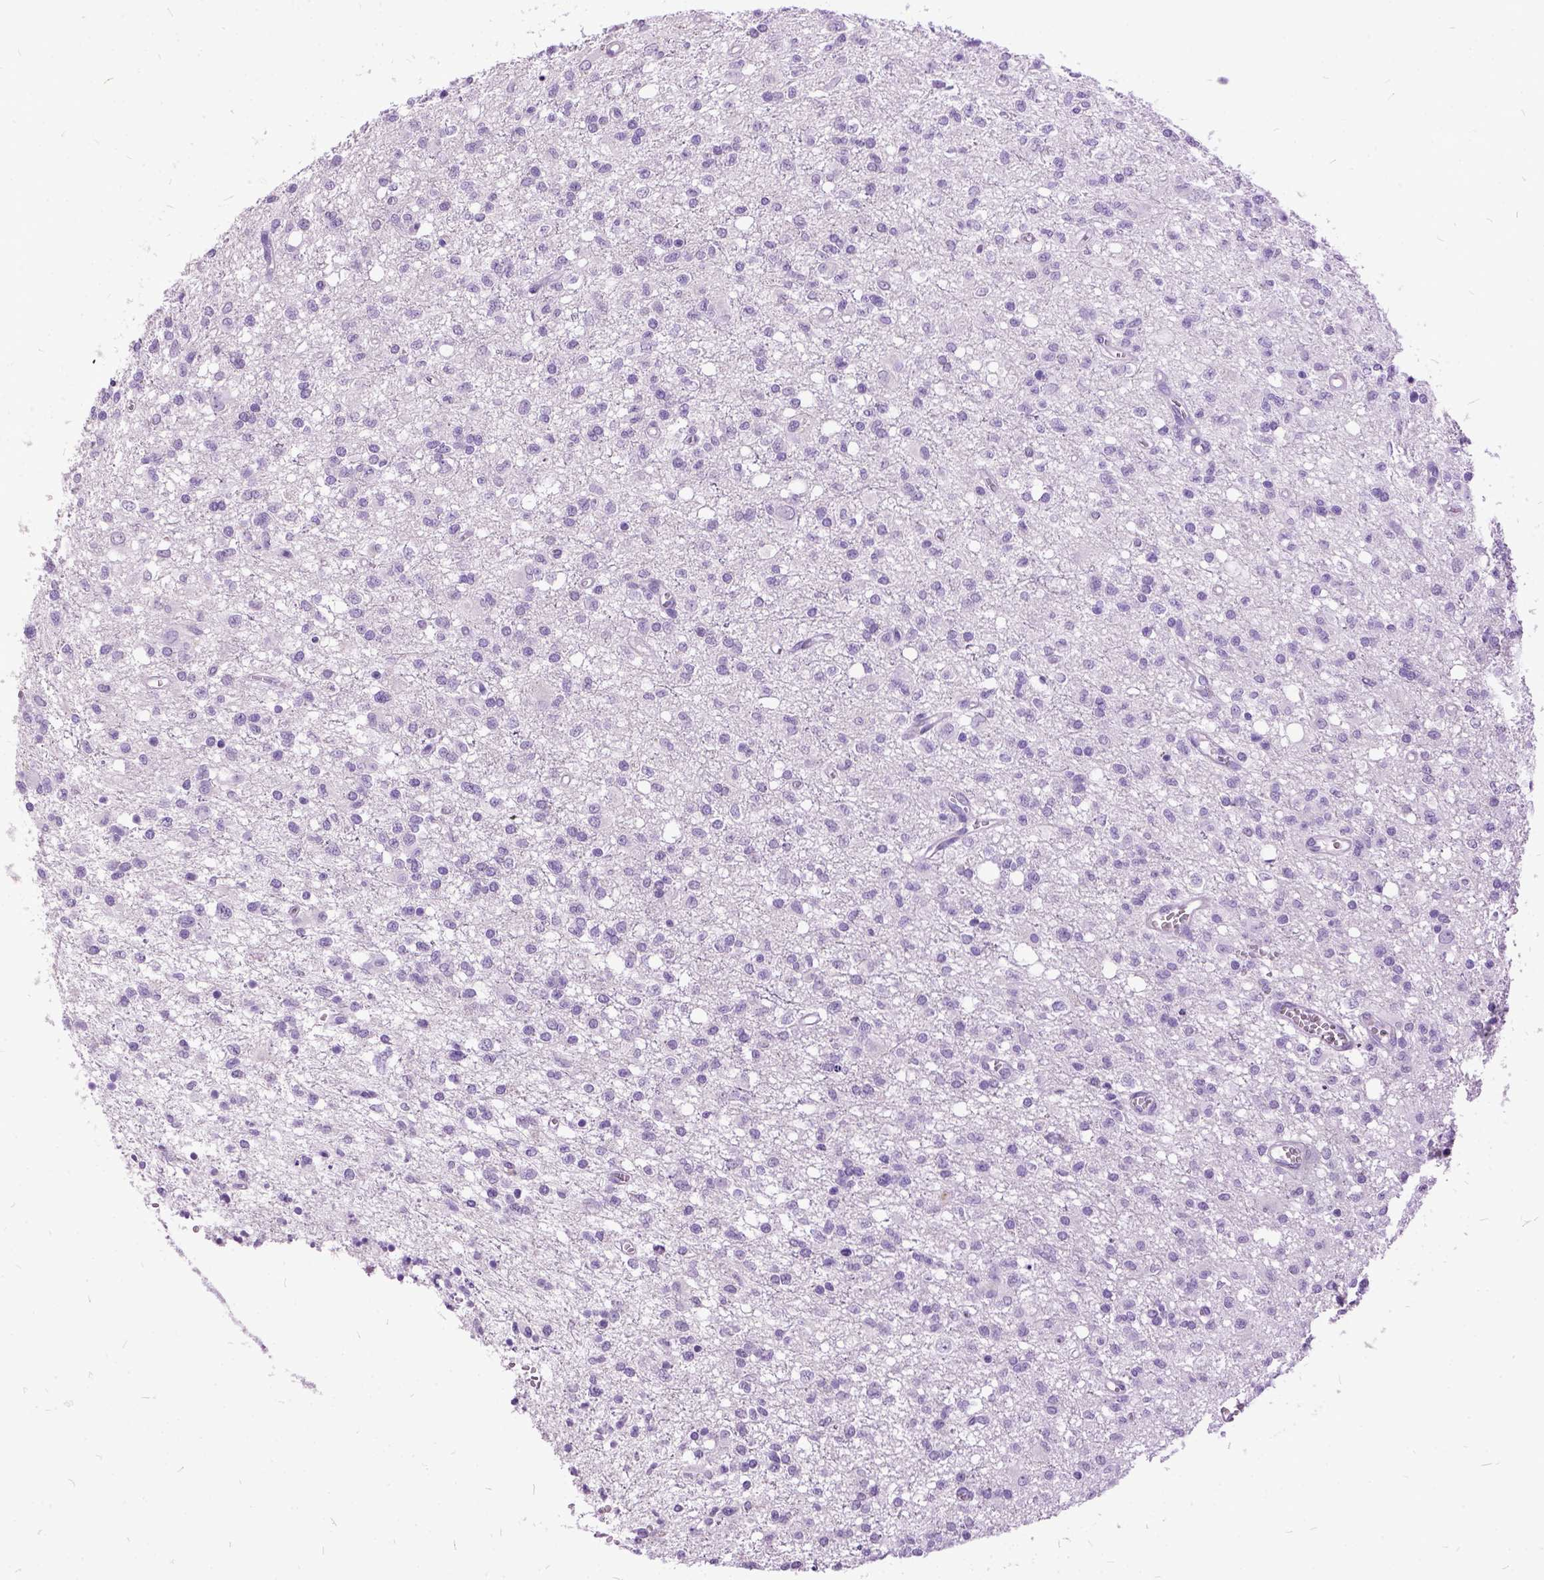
{"staining": {"intensity": "negative", "quantity": "none", "location": "none"}, "tissue": "glioma", "cell_type": "Tumor cells", "image_type": "cancer", "snomed": [{"axis": "morphology", "description": "Glioma, malignant, Low grade"}, {"axis": "topography", "description": "Brain"}], "caption": "Tumor cells are negative for protein expression in human glioma. (Brightfield microscopy of DAB (3,3'-diaminobenzidine) IHC at high magnification).", "gene": "MME", "patient": {"sex": "male", "age": 64}}